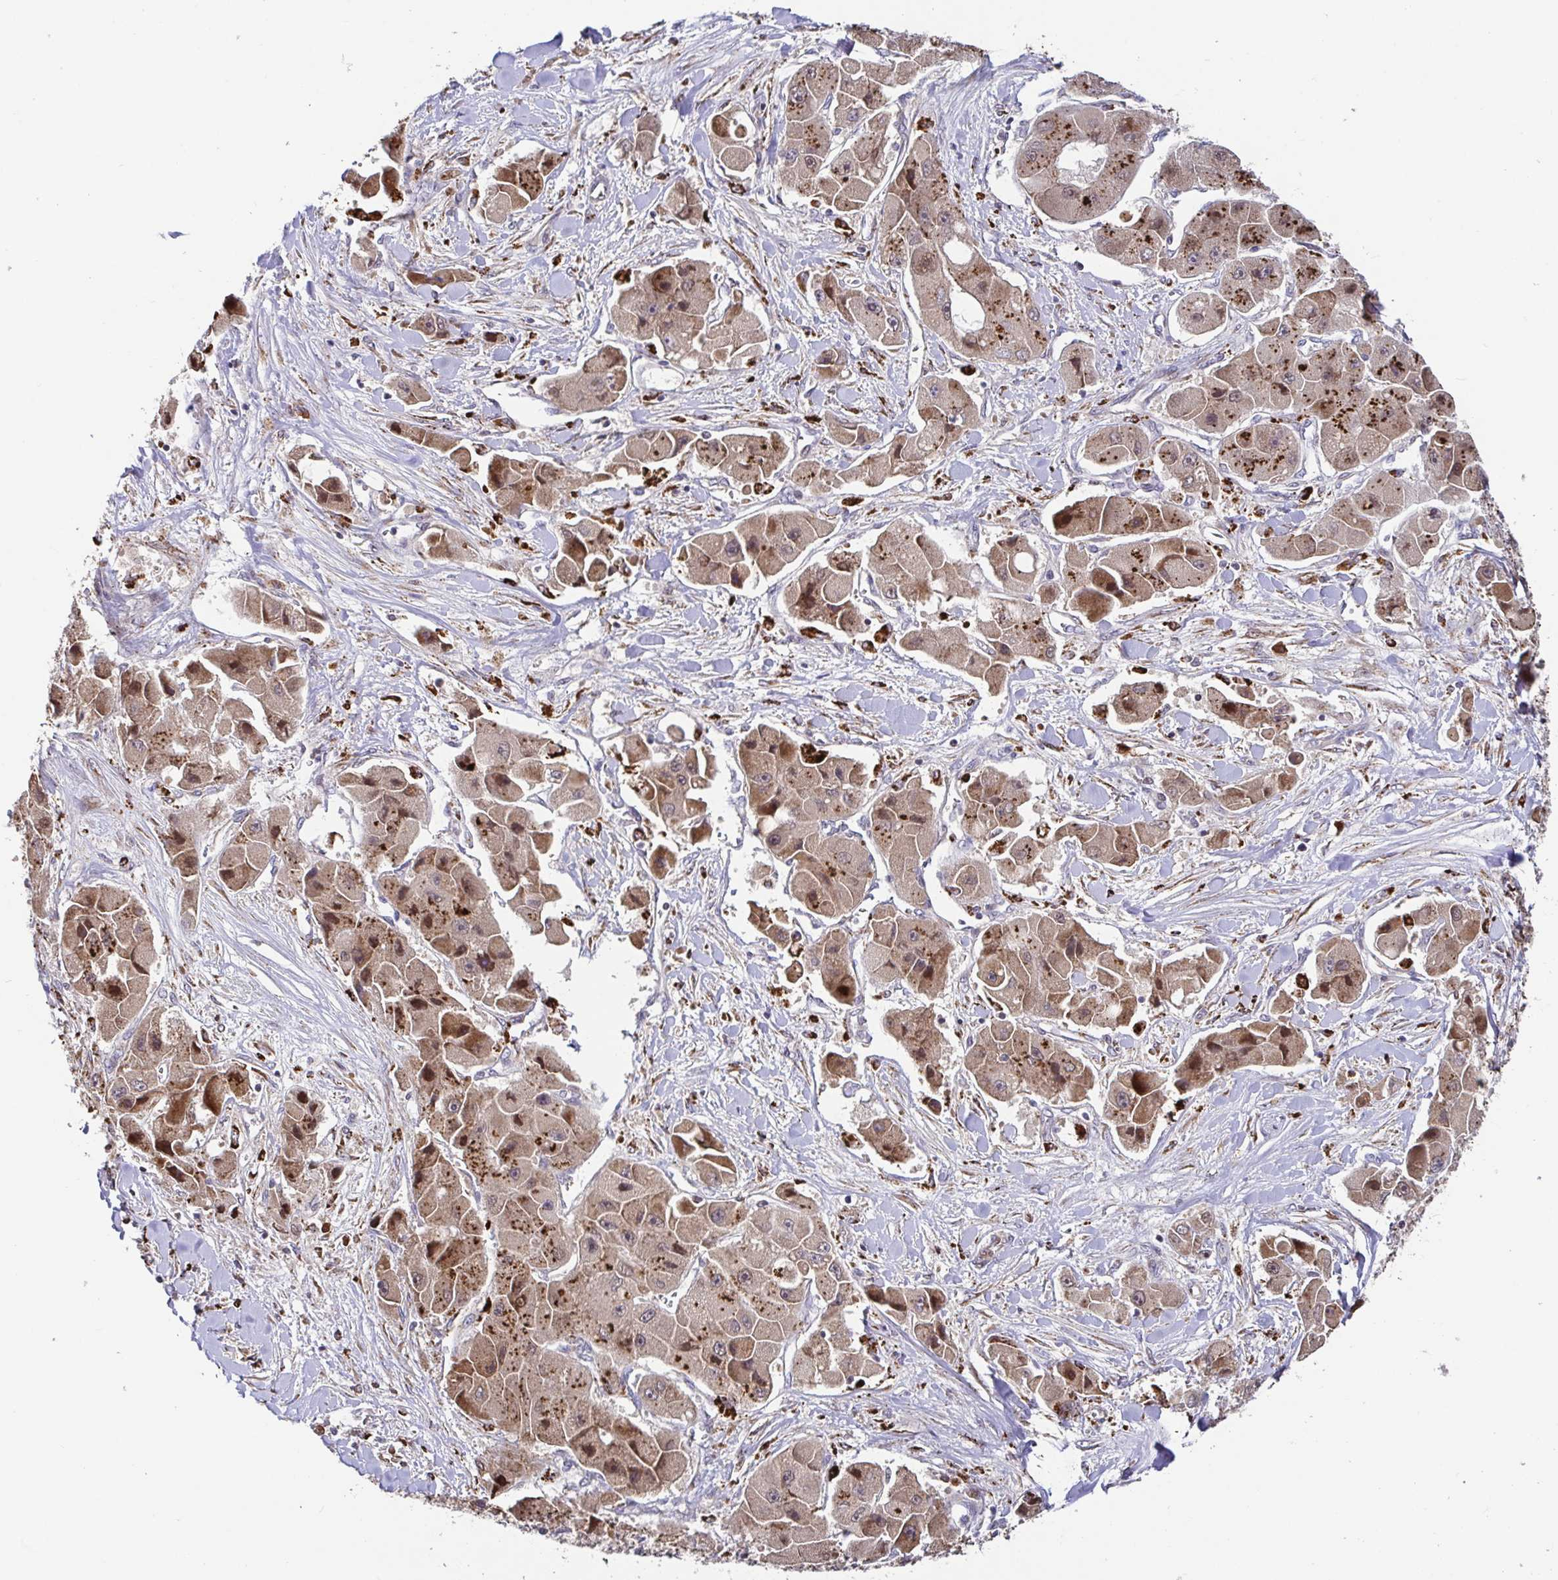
{"staining": {"intensity": "moderate", "quantity": ">75%", "location": "cytoplasmic/membranous"}, "tissue": "liver cancer", "cell_type": "Tumor cells", "image_type": "cancer", "snomed": [{"axis": "morphology", "description": "Carcinoma, Hepatocellular, NOS"}, {"axis": "topography", "description": "Liver"}], "caption": "Immunohistochemistry (IHC) (DAB (3,3'-diaminobenzidine)) staining of human liver cancer (hepatocellular carcinoma) displays moderate cytoplasmic/membranous protein expression in approximately >75% of tumor cells.", "gene": "ELP1", "patient": {"sex": "male", "age": 24}}